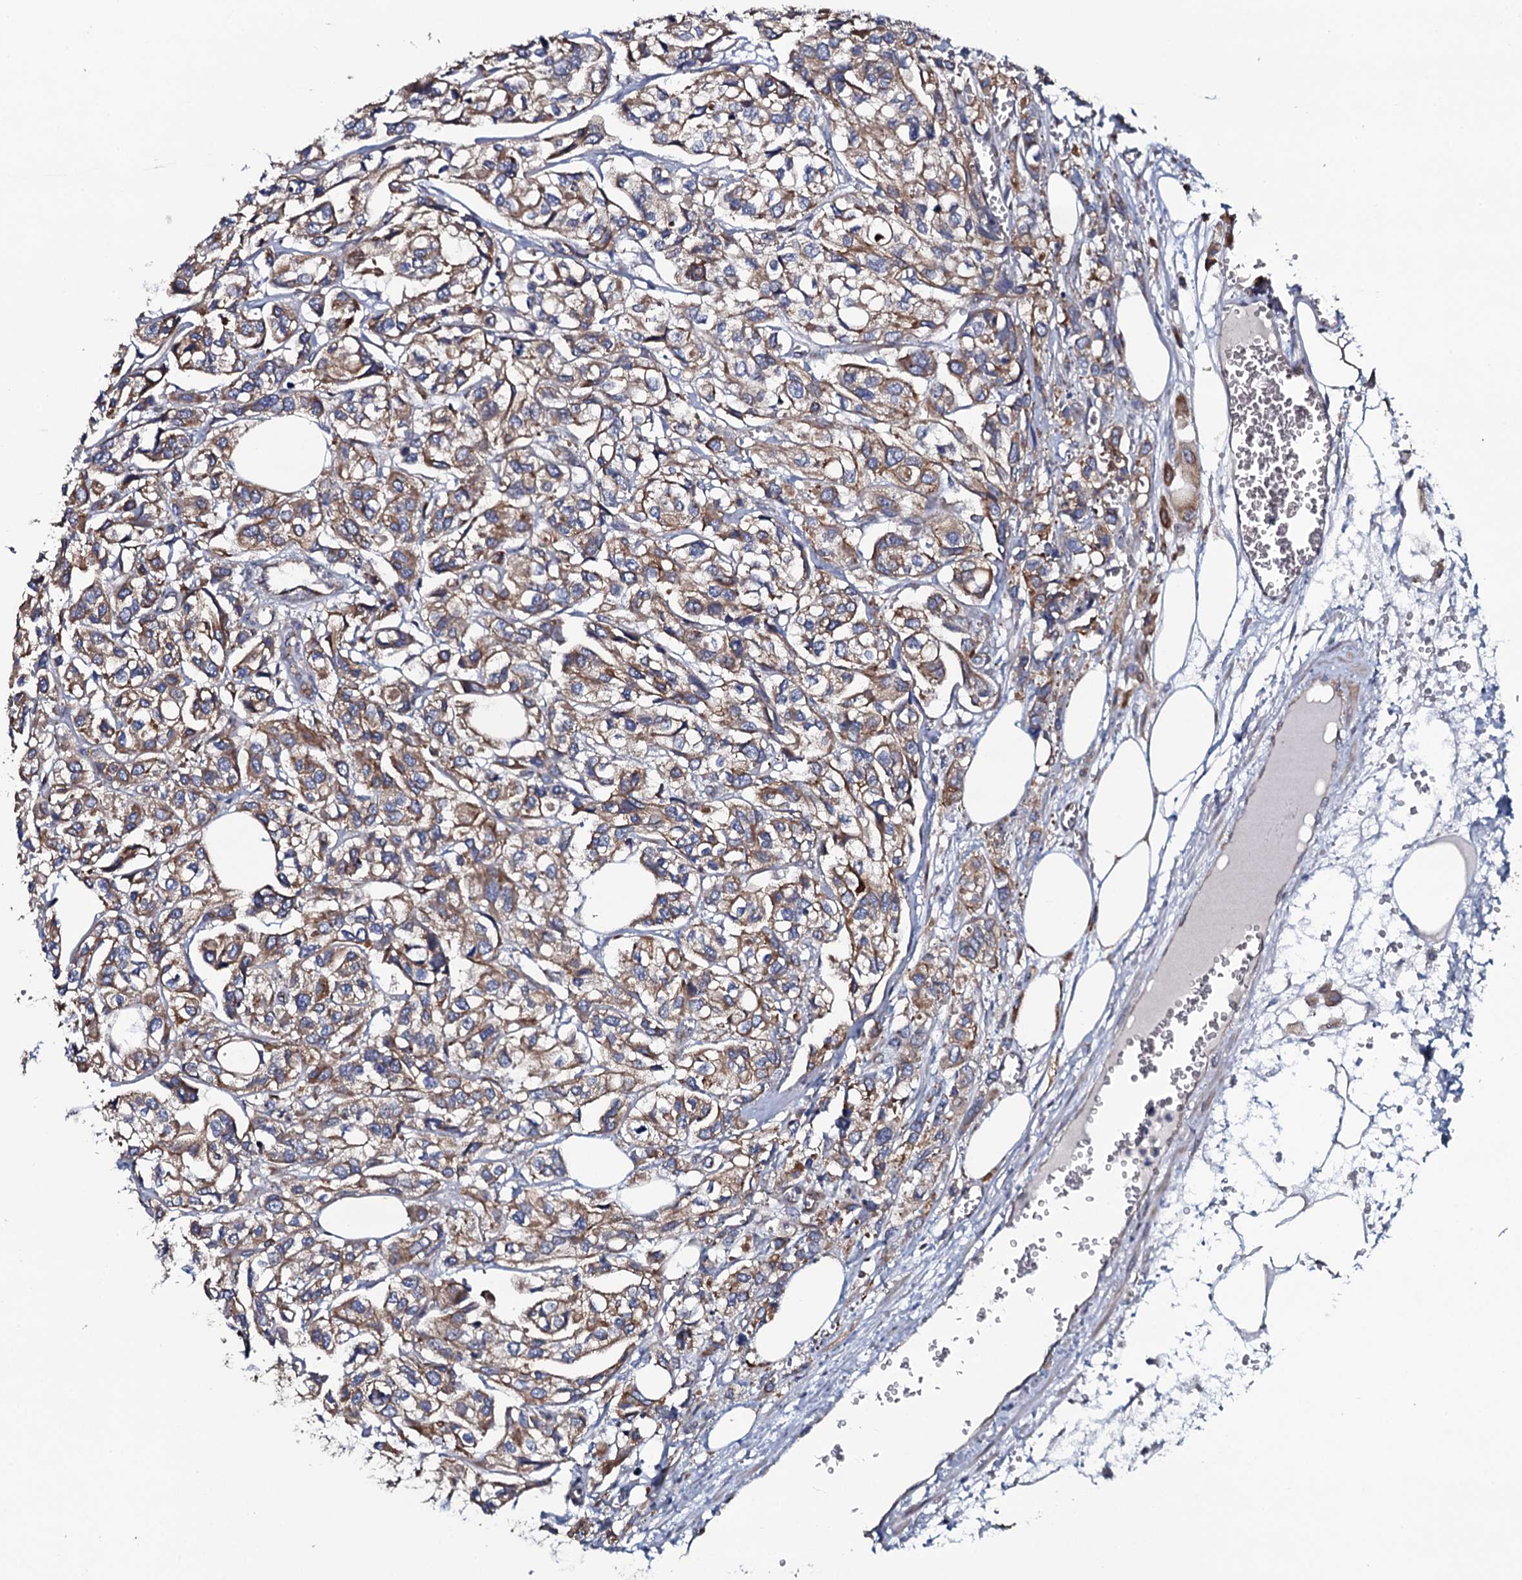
{"staining": {"intensity": "moderate", "quantity": "25%-75%", "location": "cytoplasmic/membranous"}, "tissue": "urothelial cancer", "cell_type": "Tumor cells", "image_type": "cancer", "snomed": [{"axis": "morphology", "description": "Urothelial carcinoma, High grade"}, {"axis": "topography", "description": "Urinary bladder"}], "caption": "Protein expression analysis of high-grade urothelial carcinoma reveals moderate cytoplasmic/membranous staining in approximately 25%-75% of tumor cells.", "gene": "TMEM151A", "patient": {"sex": "male", "age": 67}}